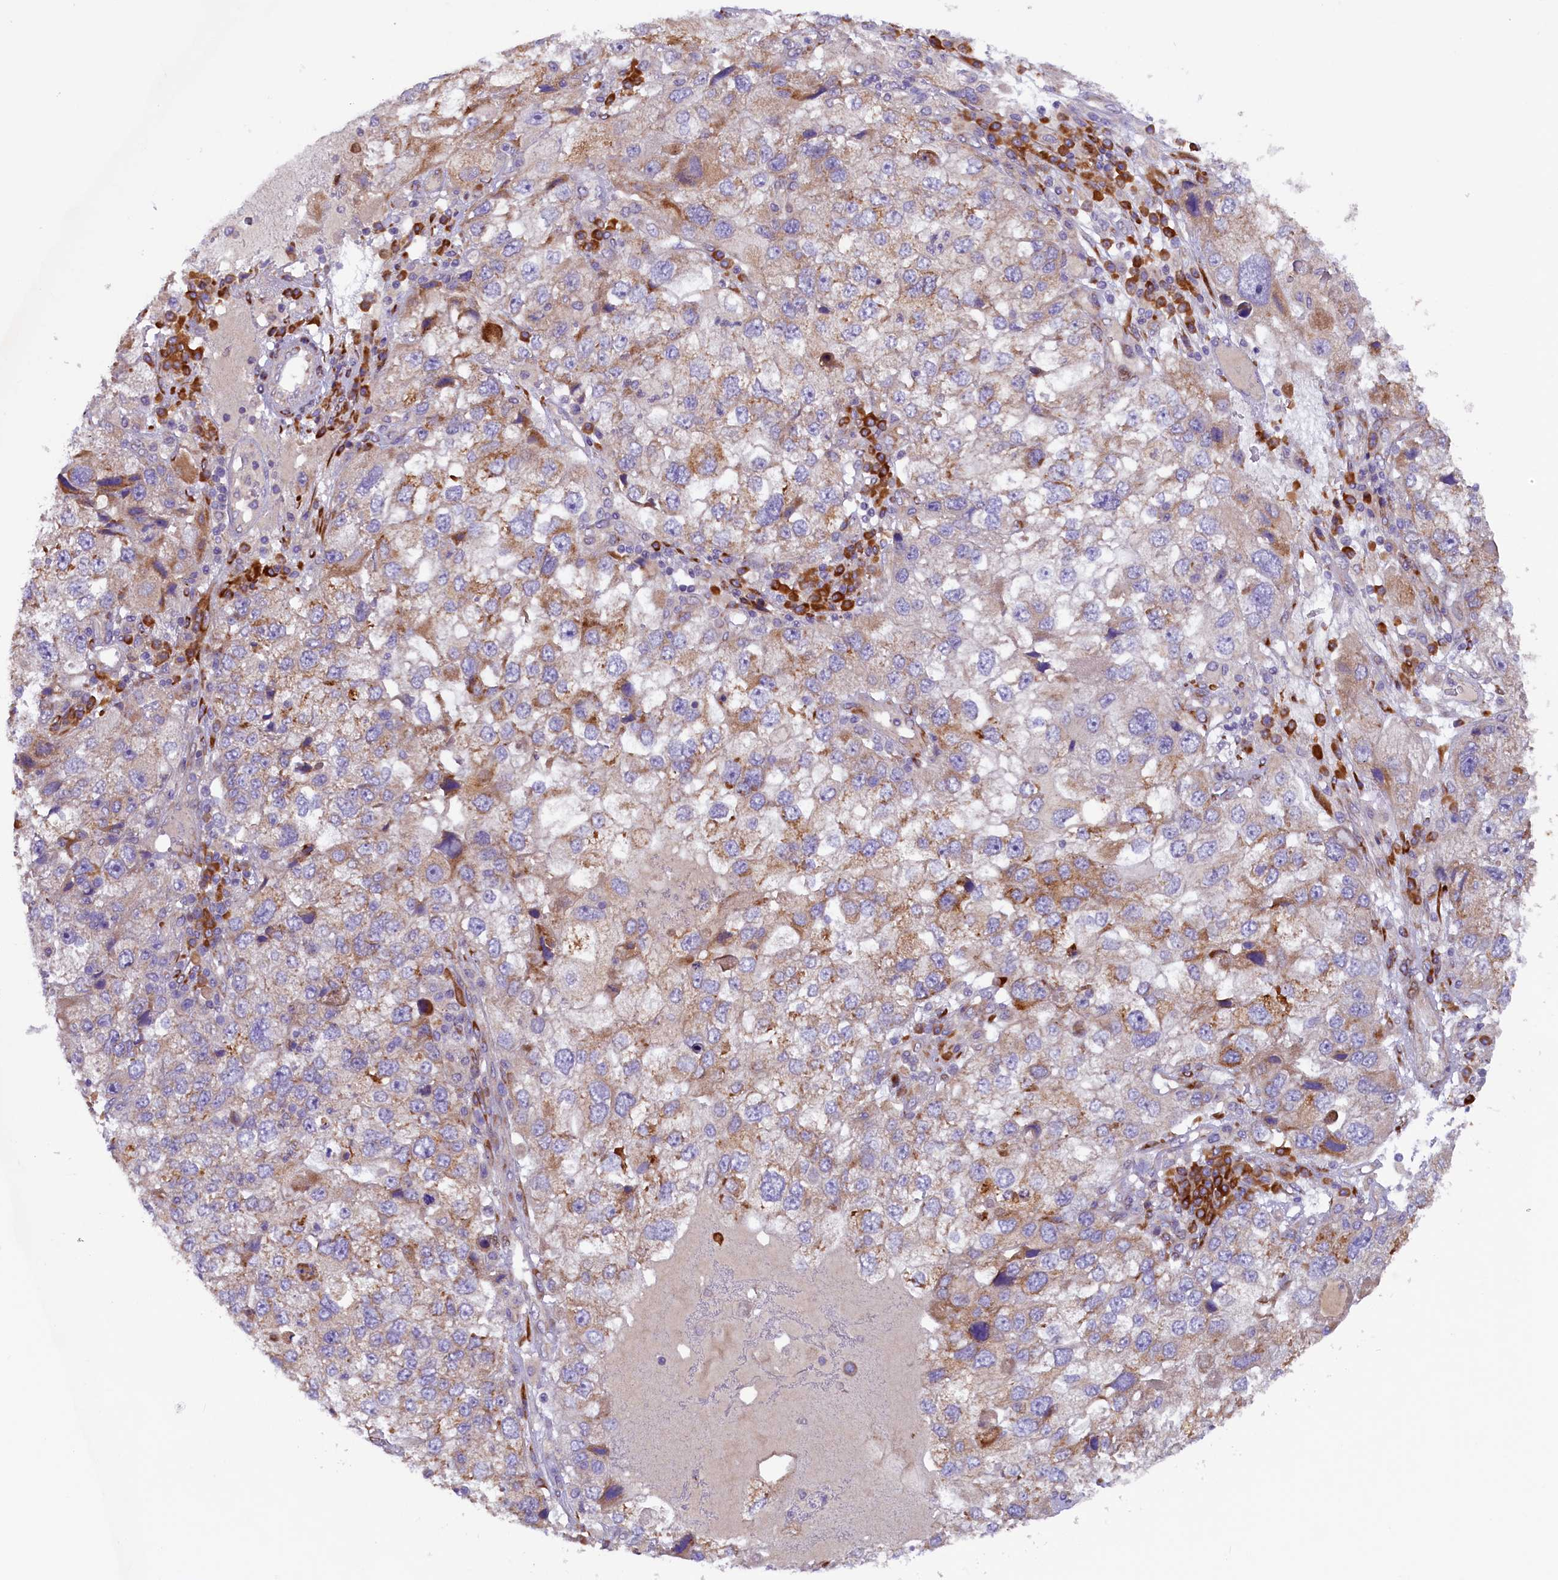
{"staining": {"intensity": "moderate", "quantity": "25%-75%", "location": "cytoplasmic/membranous"}, "tissue": "endometrial cancer", "cell_type": "Tumor cells", "image_type": "cancer", "snomed": [{"axis": "morphology", "description": "Adenocarcinoma, NOS"}, {"axis": "topography", "description": "Endometrium"}], "caption": "Endometrial cancer tissue exhibits moderate cytoplasmic/membranous expression in about 25%-75% of tumor cells, visualized by immunohistochemistry.", "gene": "SSC5D", "patient": {"sex": "female", "age": 49}}